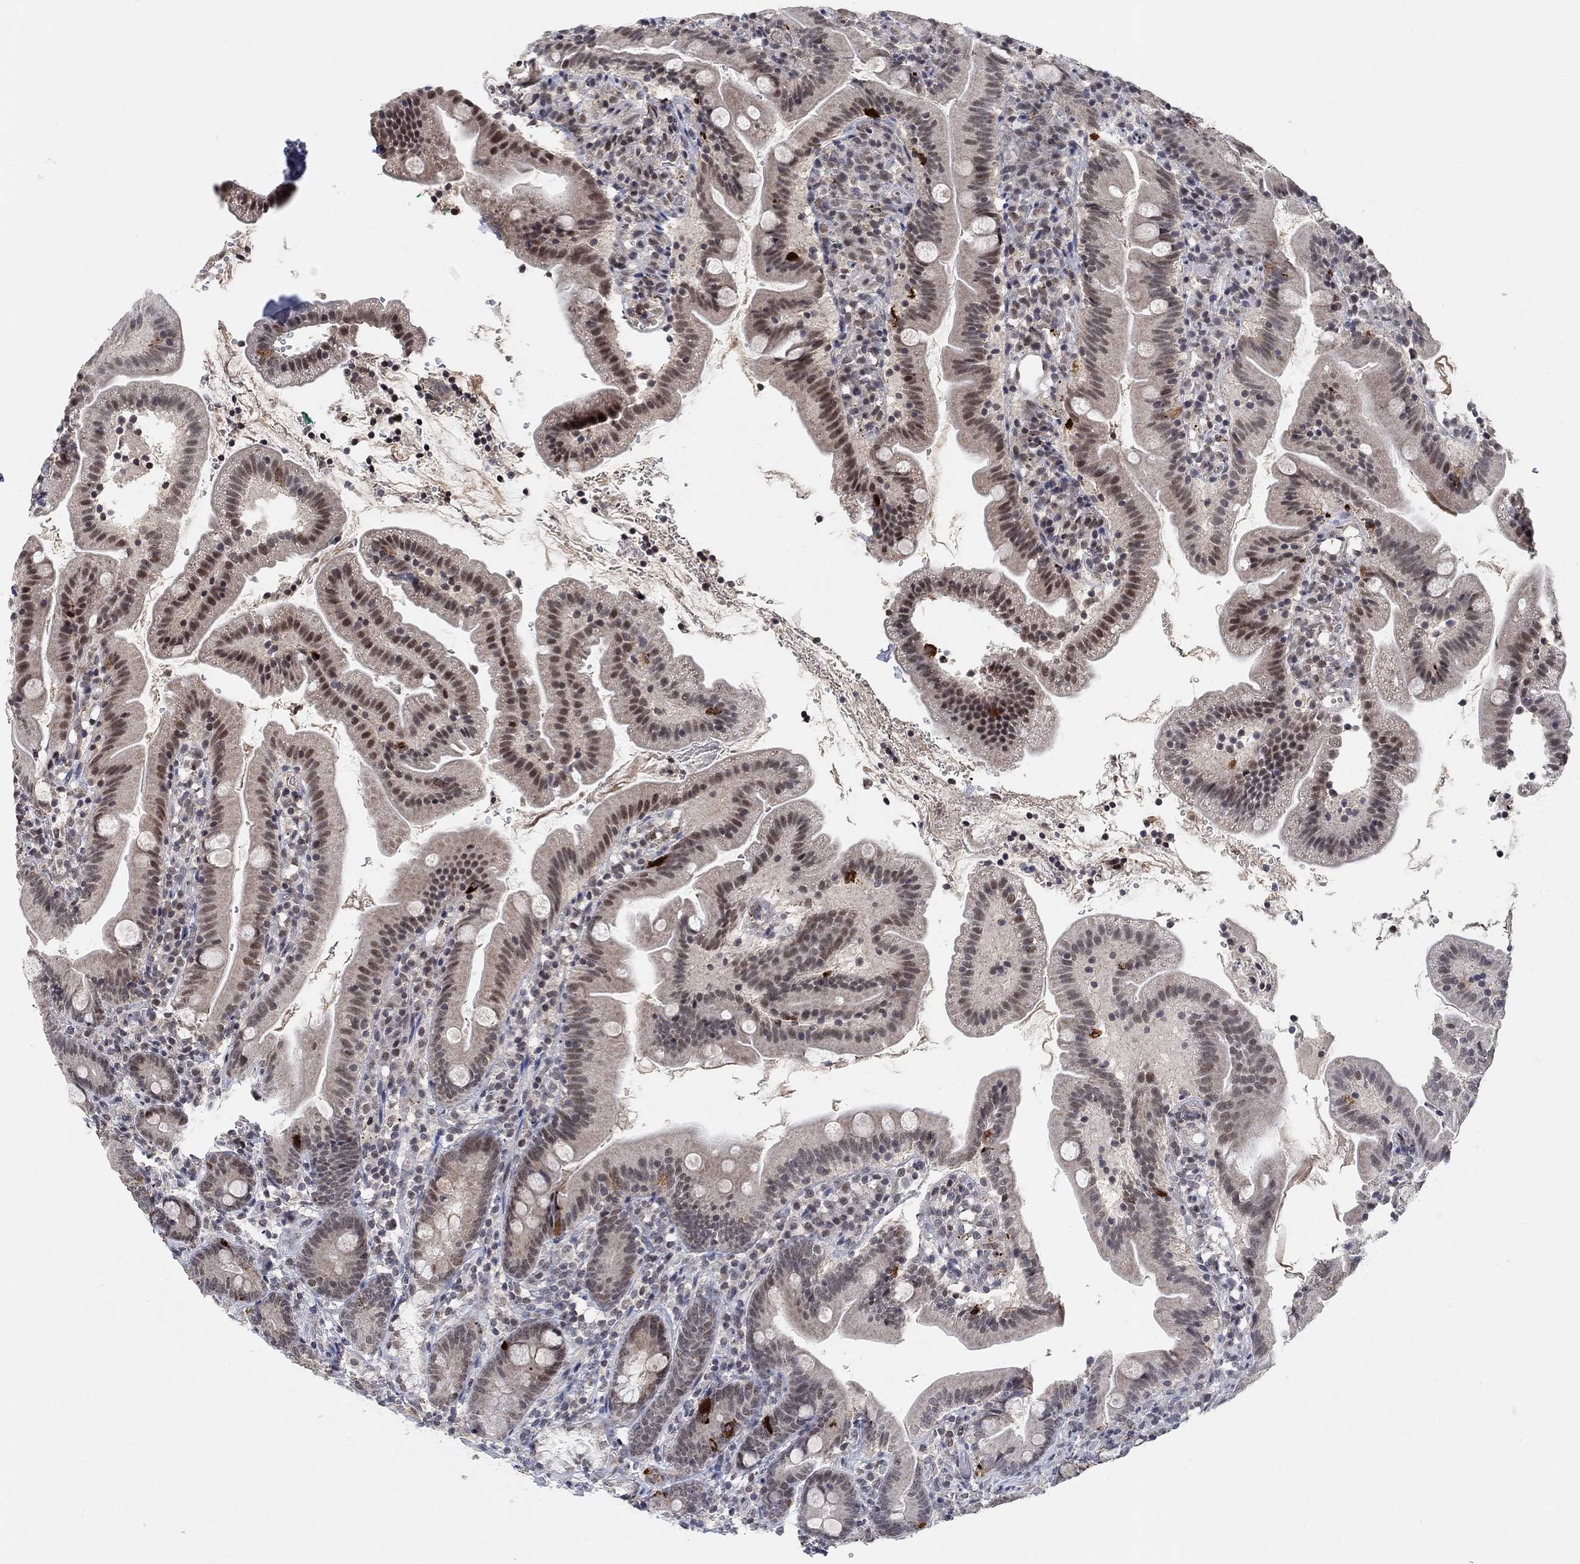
{"staining": {"intensity": "strong", "quantity": "25%-75%", "location": "nuclear"}, "tissue": "duodenum", "cell_type": "Glandular cells", "image_type": "normal", "snomed": [{"axis": "morphology", "description": "Normal tissue, NOS"}, {"axis": "topography", "description": "Duodenum"}], "caption": "Immunohistochemistry (IHC) of normal duodenum displays high levels of strong nuclear staining in about 25%-75% of glandular cells.", "gene": "THAP8", "patient": {"sex": "female", "age": 67}}